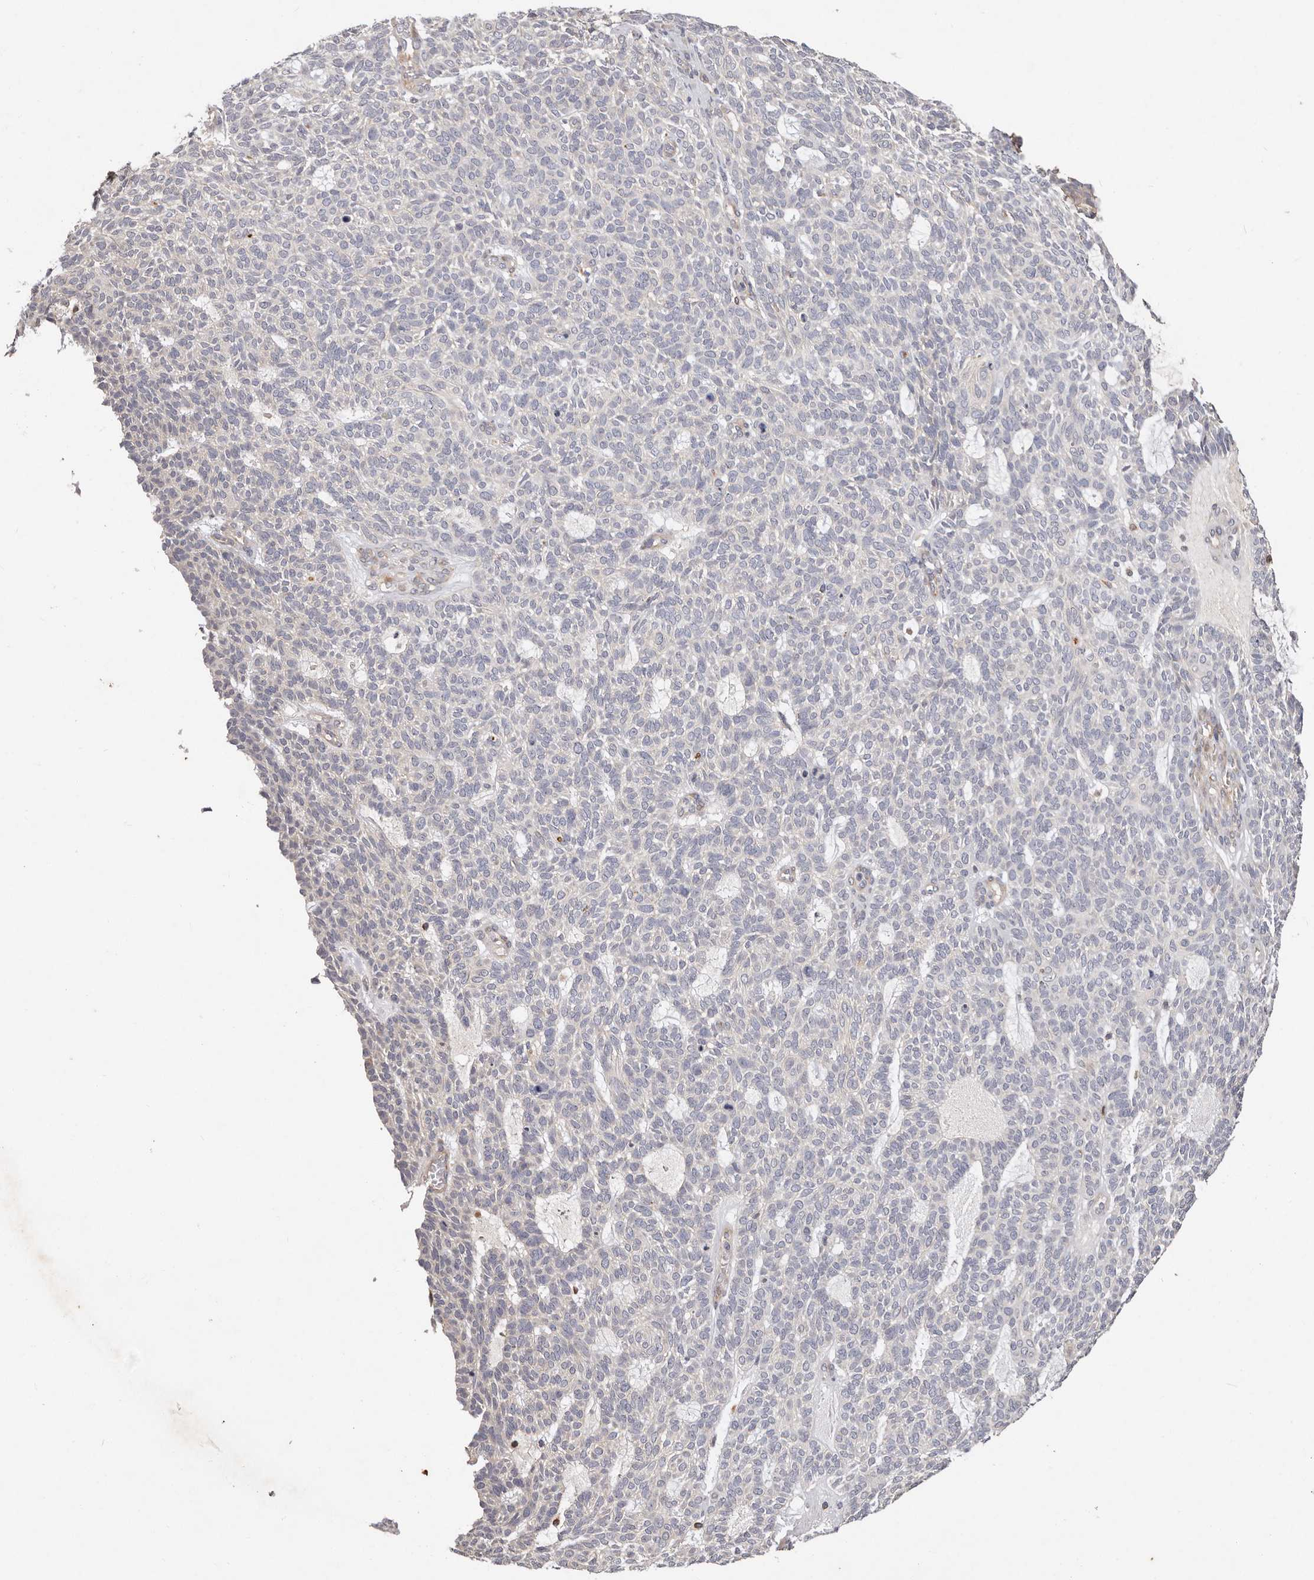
{"staining": {"intensity": "negative", "quantity": "none", "location": "none"}, "tissue": "skin cancer", "cell_type": "Tumor cells", "image_type": "cancer", "snomed": [{"axis": "morphology", "description": "Squamous cell carcinoma, NOS"}, {"axis": "topography", "description": "Skin"}], "caption": "The image shows no staining of tumor cells in squamous cell carcinoma (skin).", "gene": "THBS3", "patient": {"sex": "female", "age": 90}}